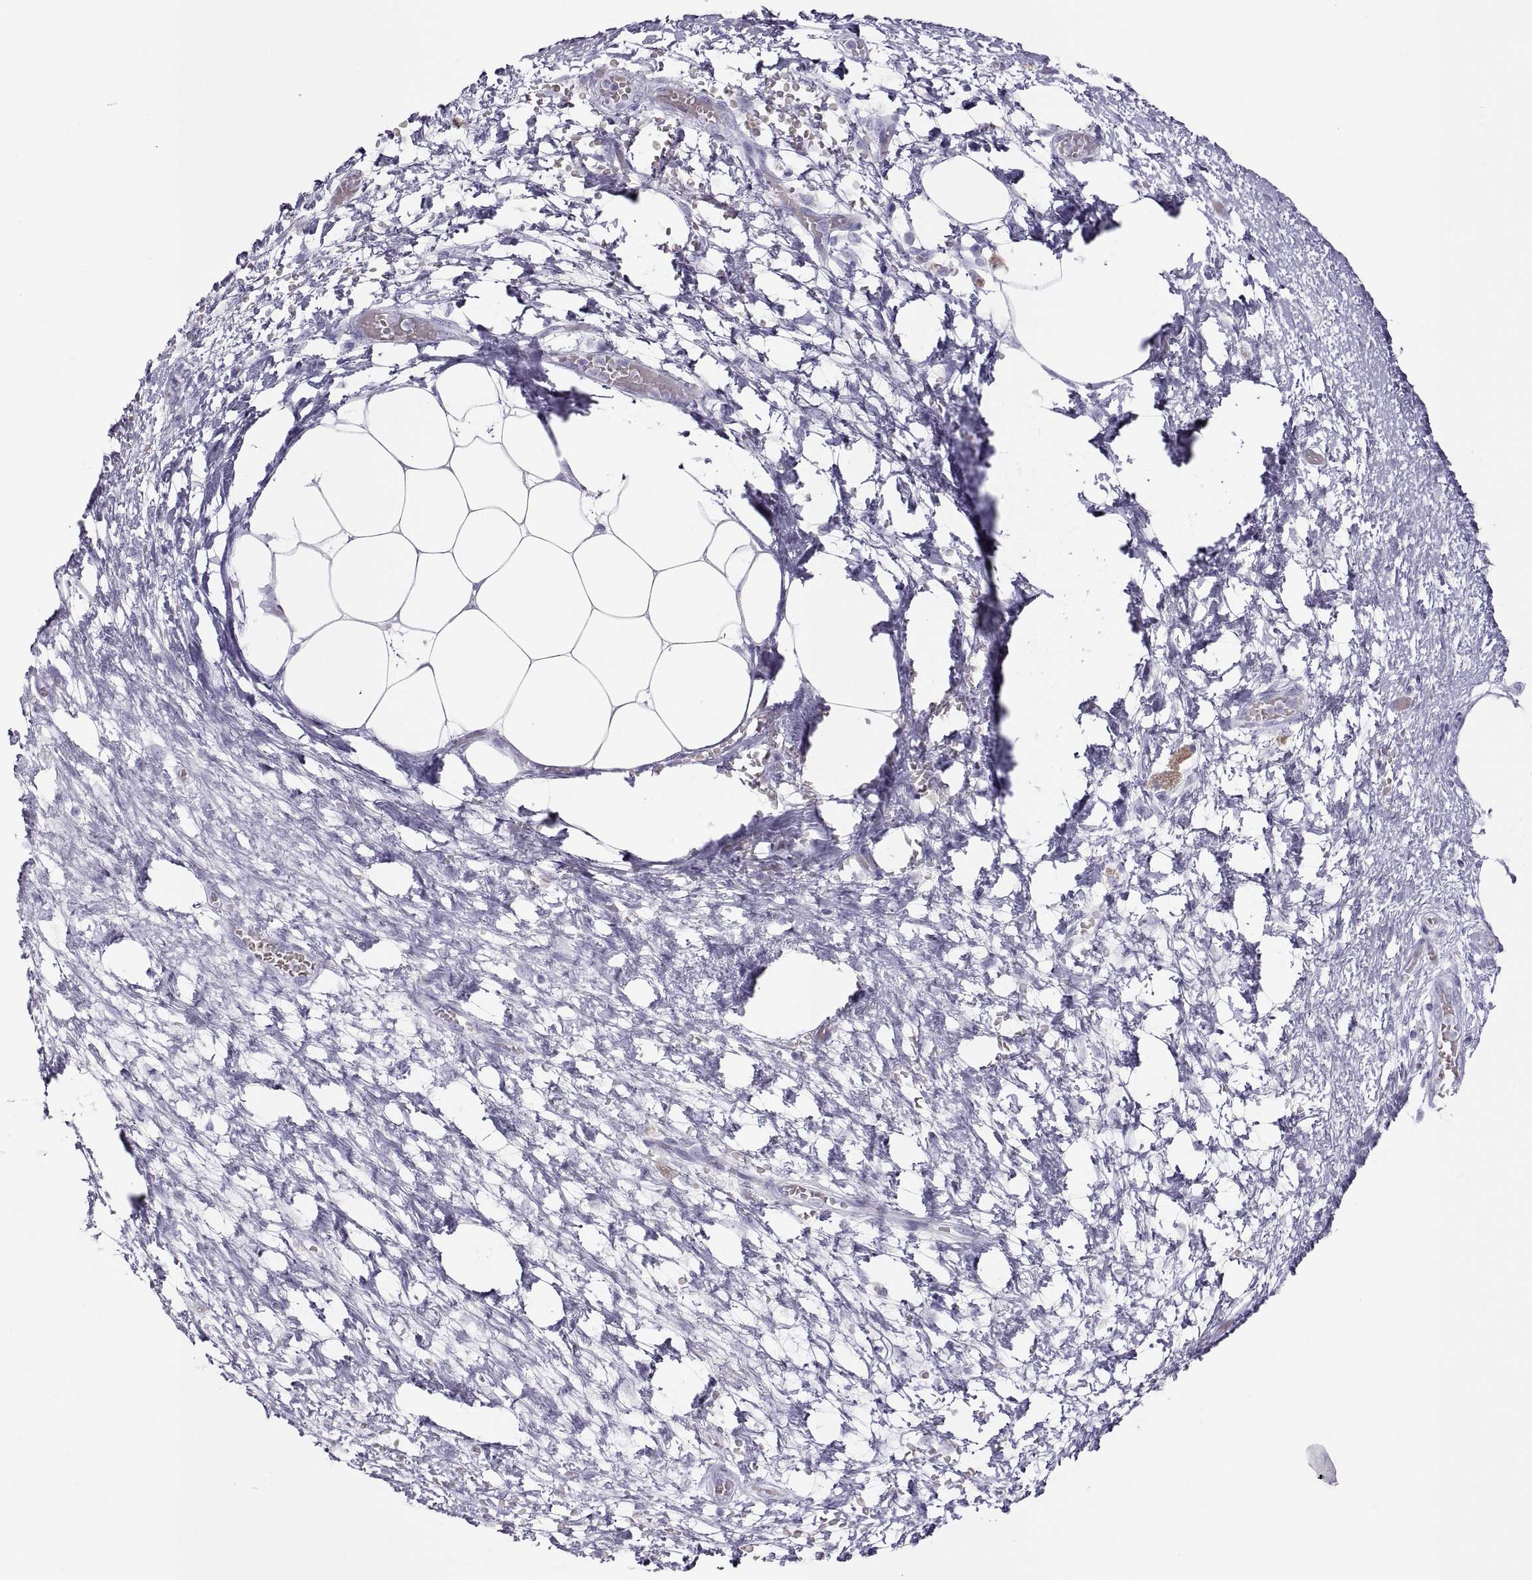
{"staining": {"intensity": "negative", "quantity": "none", "location": "none"}, "tissue": "pancreatic cancer", "cell_type": "Tumor cells", "image_type": "cancer", "snomed": [{"axis": "morphology", "description": "Adenocarcinoma, NOS"}, {"axis": "topography", "description": "Pancreas"}], "caption": "A high-resolution histopathology image shows immunohistochemistry (IHC) staining of pancreatic adenocarcinoma, which displays no significant expression in tumor cells. The staining was performed using DAB to visualize the protein expression in brown, while the nuclei were stained in blue with hematoxylin (Magnification: 20x).", "gene": "SEMG1", "patient": {"sex": "female", "age": 72}}